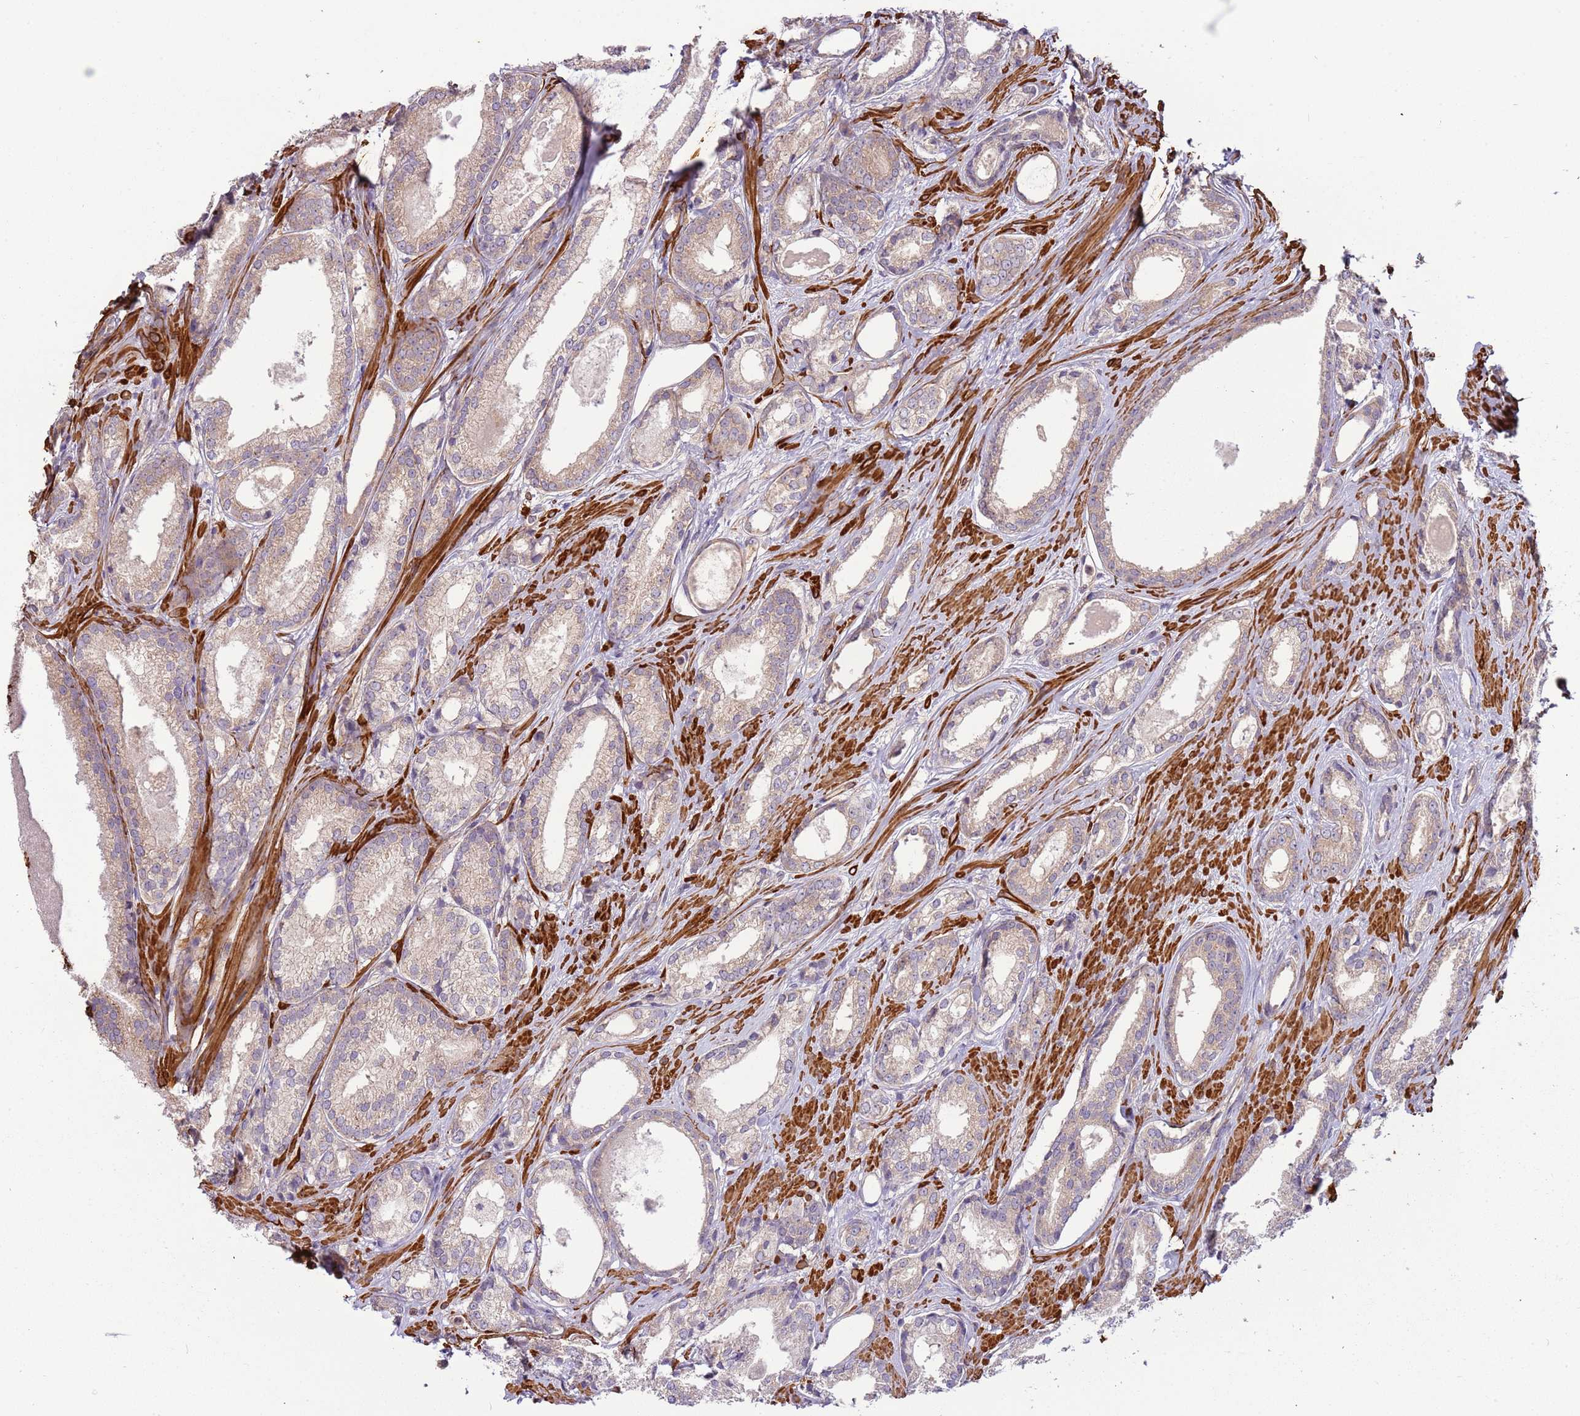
{"staining": {"intensity": "weak", "quantity": ">75%", "location": "cytoplasmic/membranous"}, "tissue": "prostate cancer", "cell_type": "Tumor cells", "image_type": "cancer", "snomed": [{"axis": "morphology", "description": "Adenocarcinoma, Low grade"}, {"axis": "topography", "description": "Prostate"}], "caption": "Weak cytoplasmic/membranous positivity is appreciated in approximately >75% of tumor cells in low-grade adenocarcinoma (prostate).", "gene": "RNF128", "patient": {"sex": "male", "age": 68}}